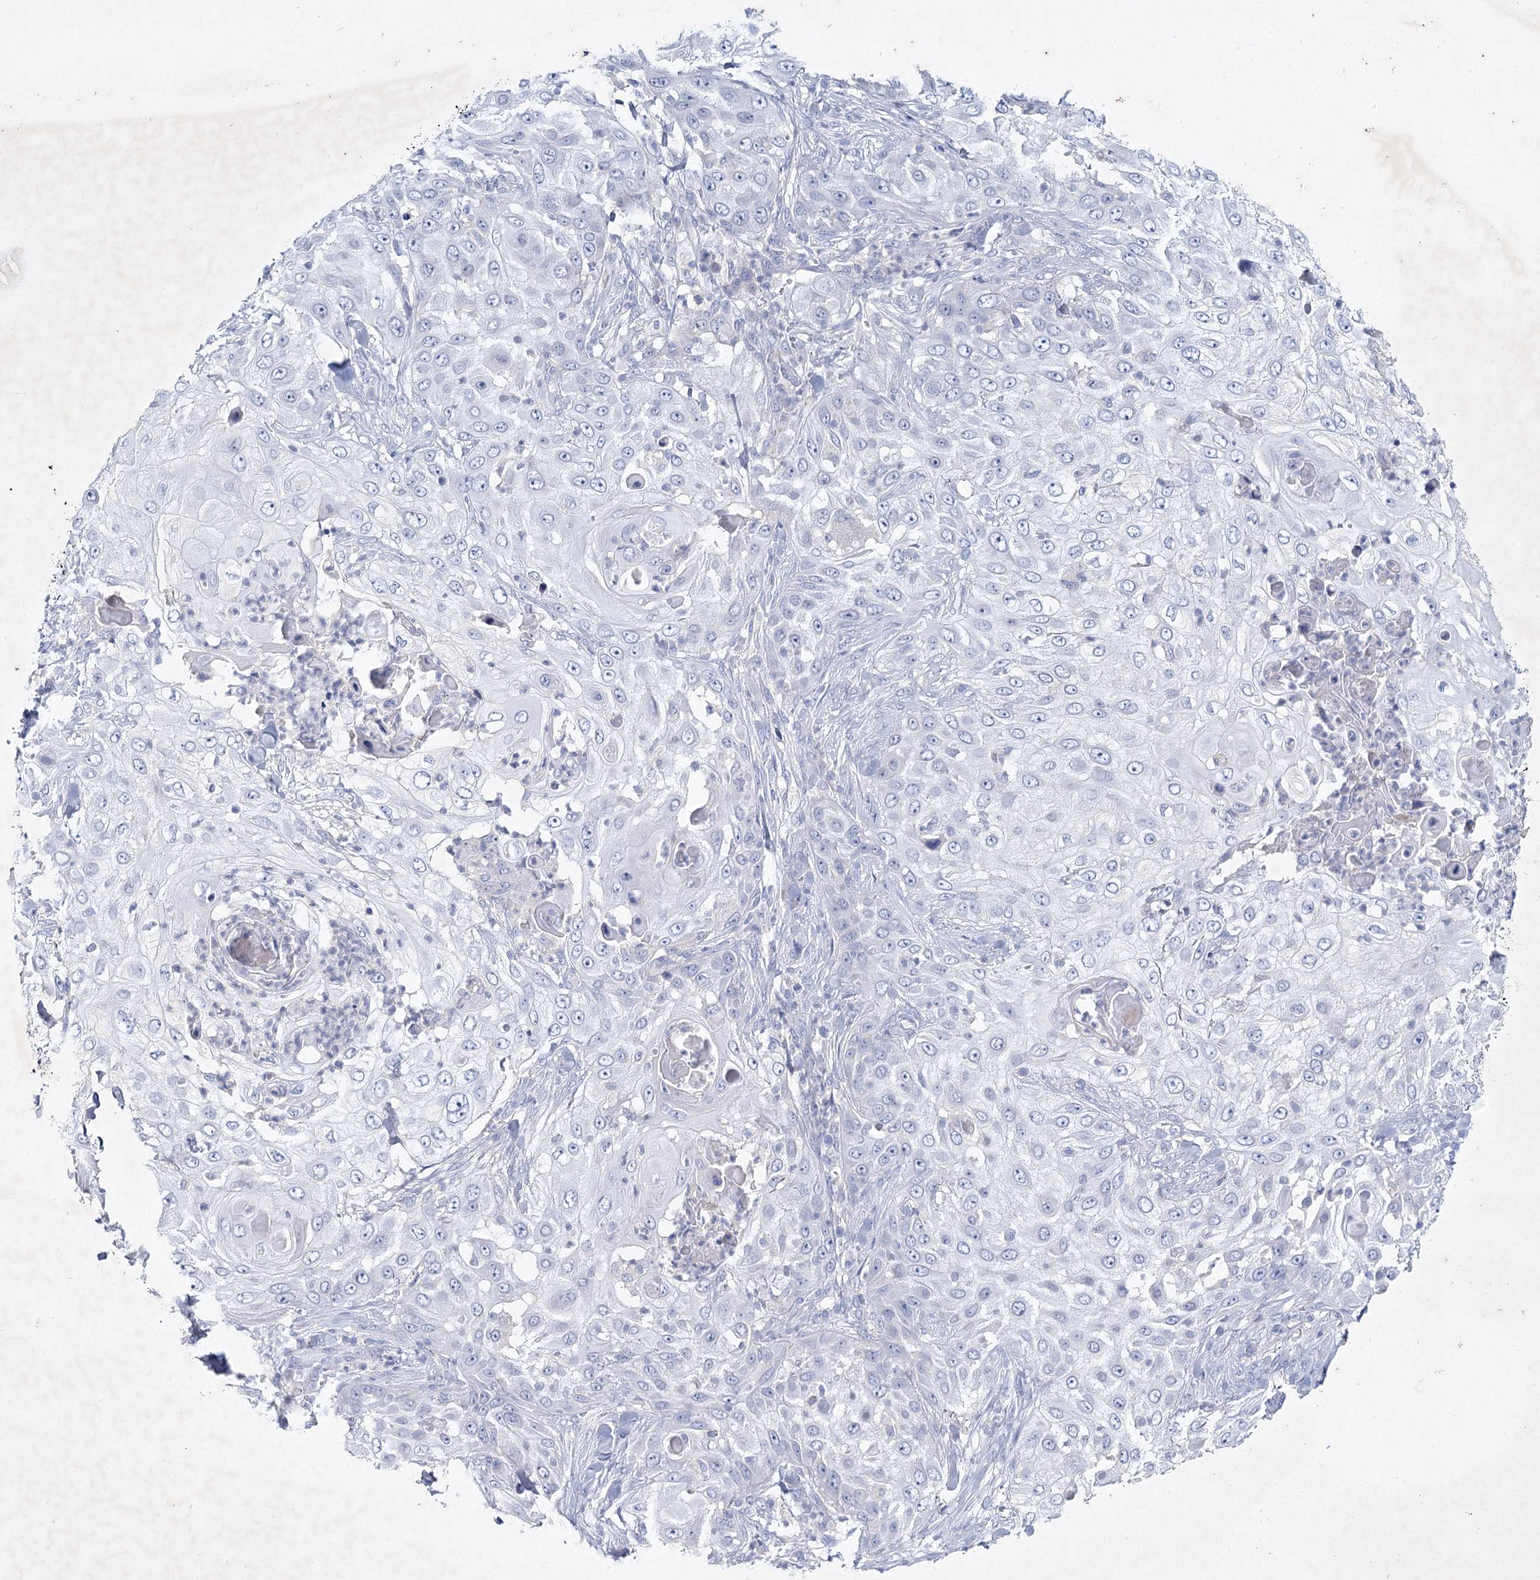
{"staining": {"intensity": "negative", "quantity": "none", "location": "none"}, "tissue": "skin cancer", "cell_type": "Tumor cells", "image_type": "cancer", "snomed": [{"axis": "morphology", "description": "Squamous cell carcinoma, NOS"}, {"axis": "topography", "description": "Skin"}], "caption": "This image is of skin cancer stained with IHC to label a protein in brown with the nuclei are counter-stained blue. There is no positivity in tumor cells.", "gene": "MAP3K13", "patient": {"sex": "female", "age": 44}}